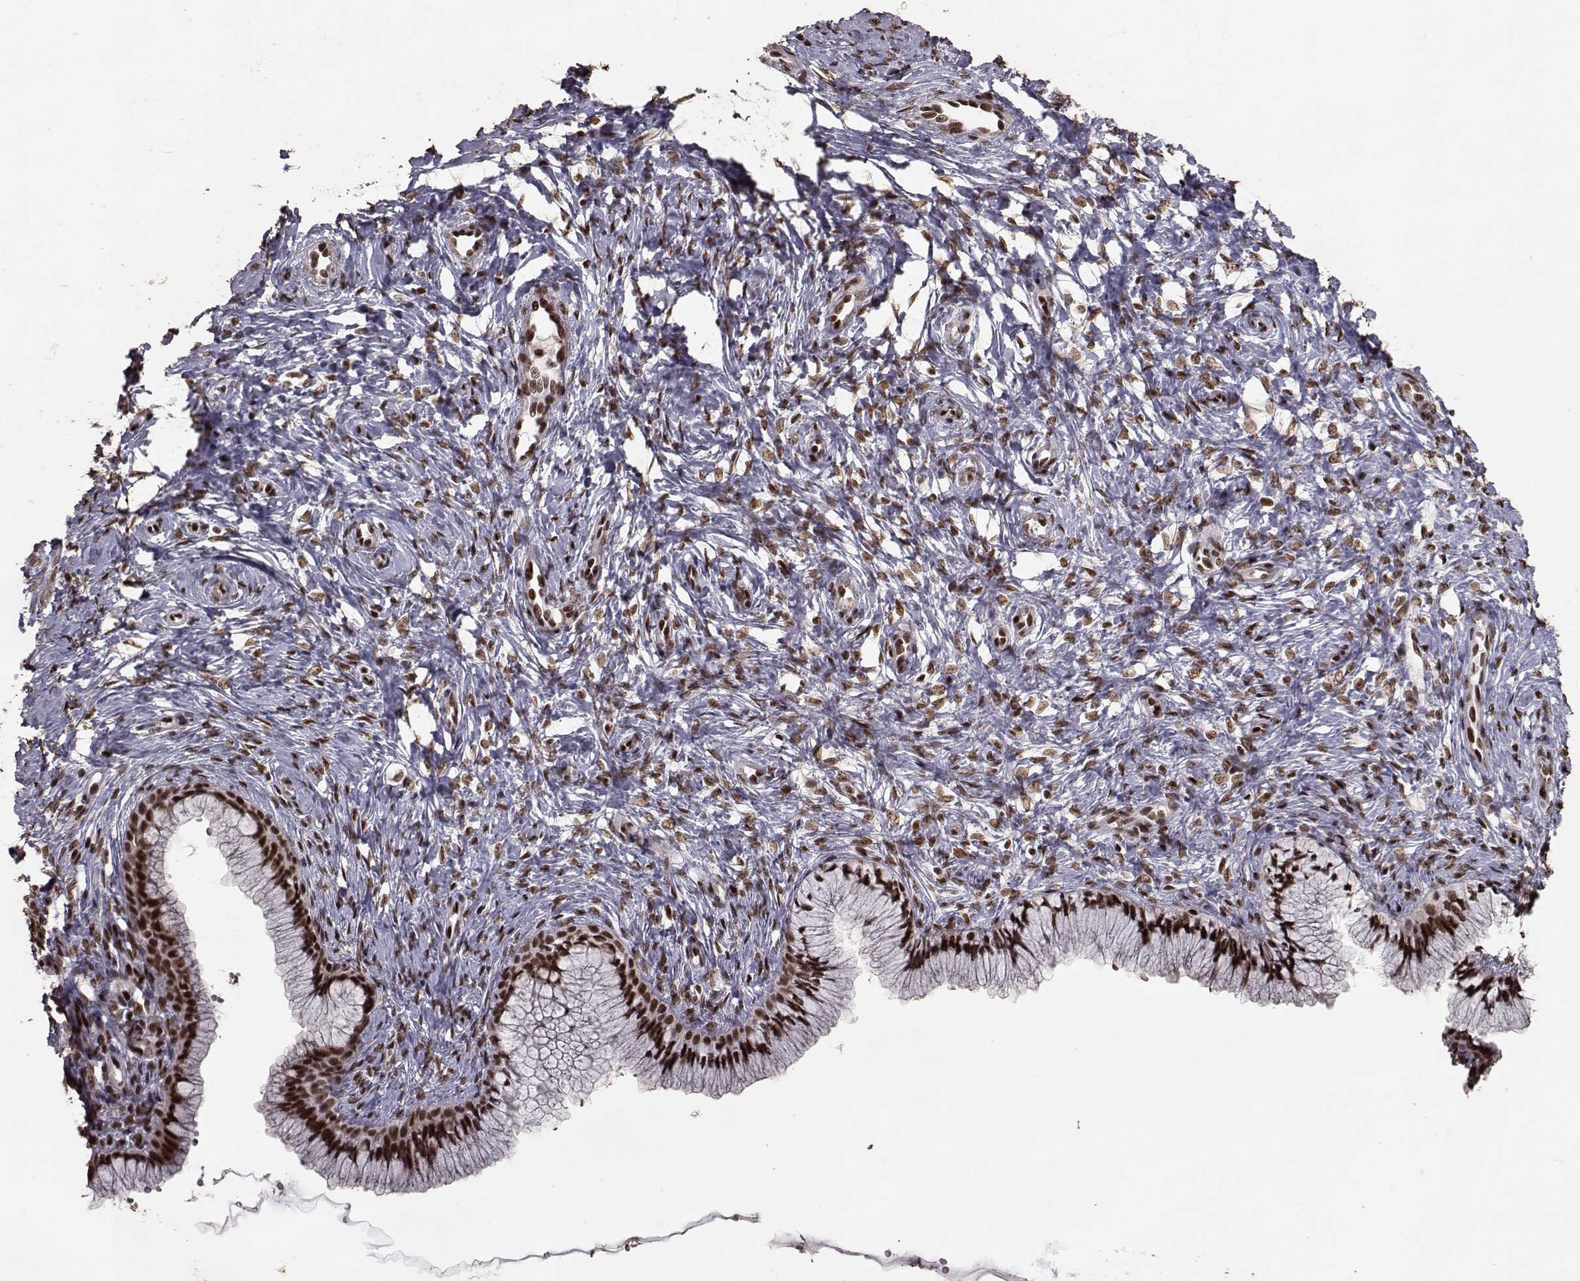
{"staining": {"intensity": "strong", "quantity": ">75%", "location": "nuclear"}, "tissue": "cervix", "cell_type": "Glandular cells", "image_type": "normal", "snomed": [{"axis": "morphology", "description": "Normal tissue, NOS"}, {"axis": "topography", "description": "Cervix"}], "caption": "Strong nuclear expression is identified in approximately >75% of glandular cells in benign cervix.", "gene": "SF1", "patient": {"sex": "female", "age": 37}}